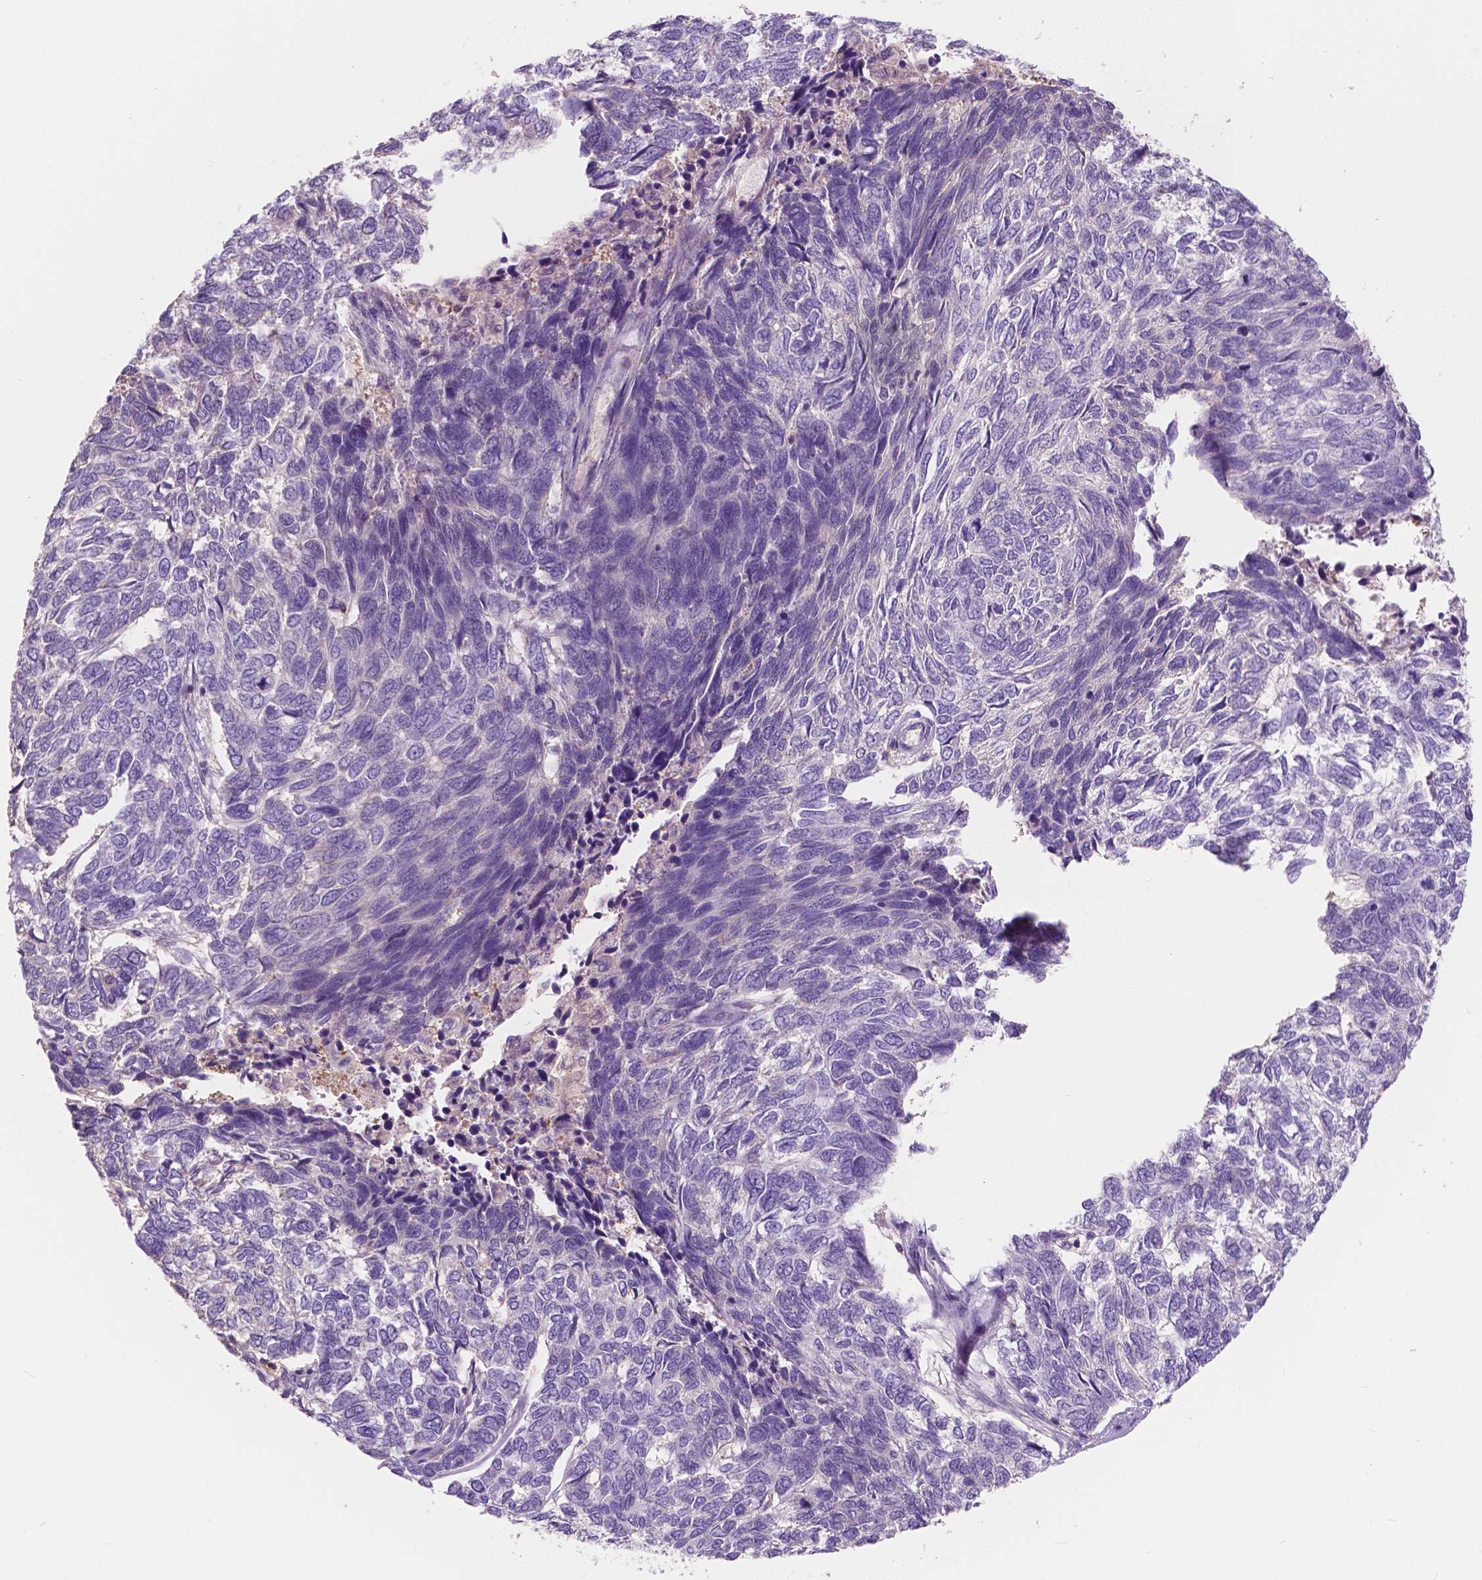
{"staining": {"intensity": "negative", "quantity": "none", "location": "none"}, "tissue": "skin cancer", "cell_type": "Tumor cells", "image_type": "cancer", "snomed": [{"axis": "morphology", "description": "Basal cell carcinoma"}, {"axis": "topography", "description": "Skin"}], "caption": "Immunohistochemistry (IHC) of skin basal cell carcinoma exhibits no positivity in tumor cells.", "gene": "SEMA4A", "patient": {"sex": "female", "age": 65}}